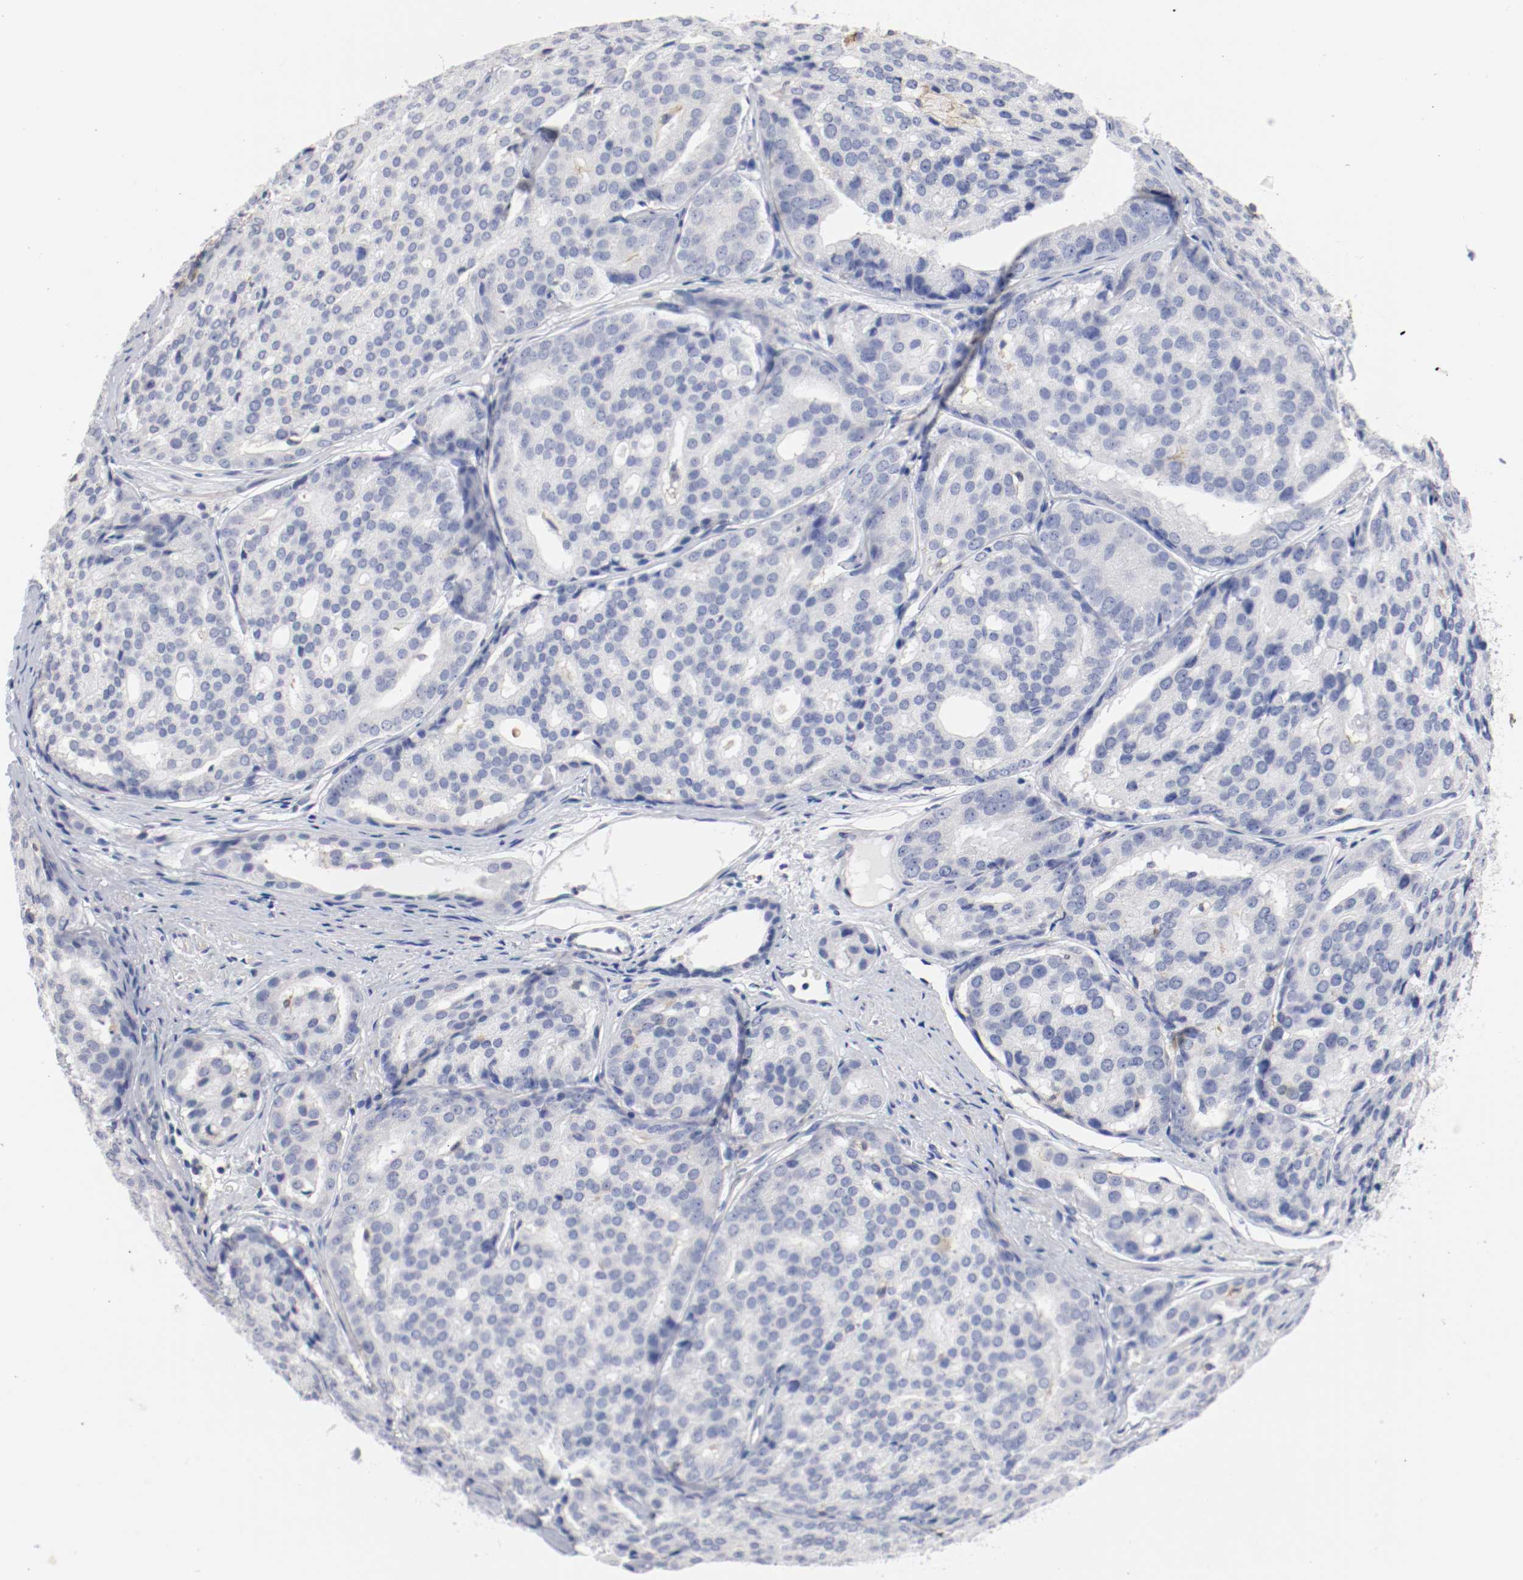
{"staining": {"intensity": "negative", "quantity": "none", "location": "none"}, "tissue": "prostate cancer", "cell_type": "Tumor cells", "image_type": "cancer", "snomed": [{"axis": "morphology", "description": "Adenocarcinoma, High grade"}, {"axis": "topography", "description": "Prostate"}], "caption": "A high-resolution histopathology image shows immunohistochemistry (IHC) staining of prostate cancer (high-grade adenocarcinoma), which demonstrates no significant positivity in tumor cells.", "gene": "FGFBP1", "patient": {"sex": "male", "age": 64}}